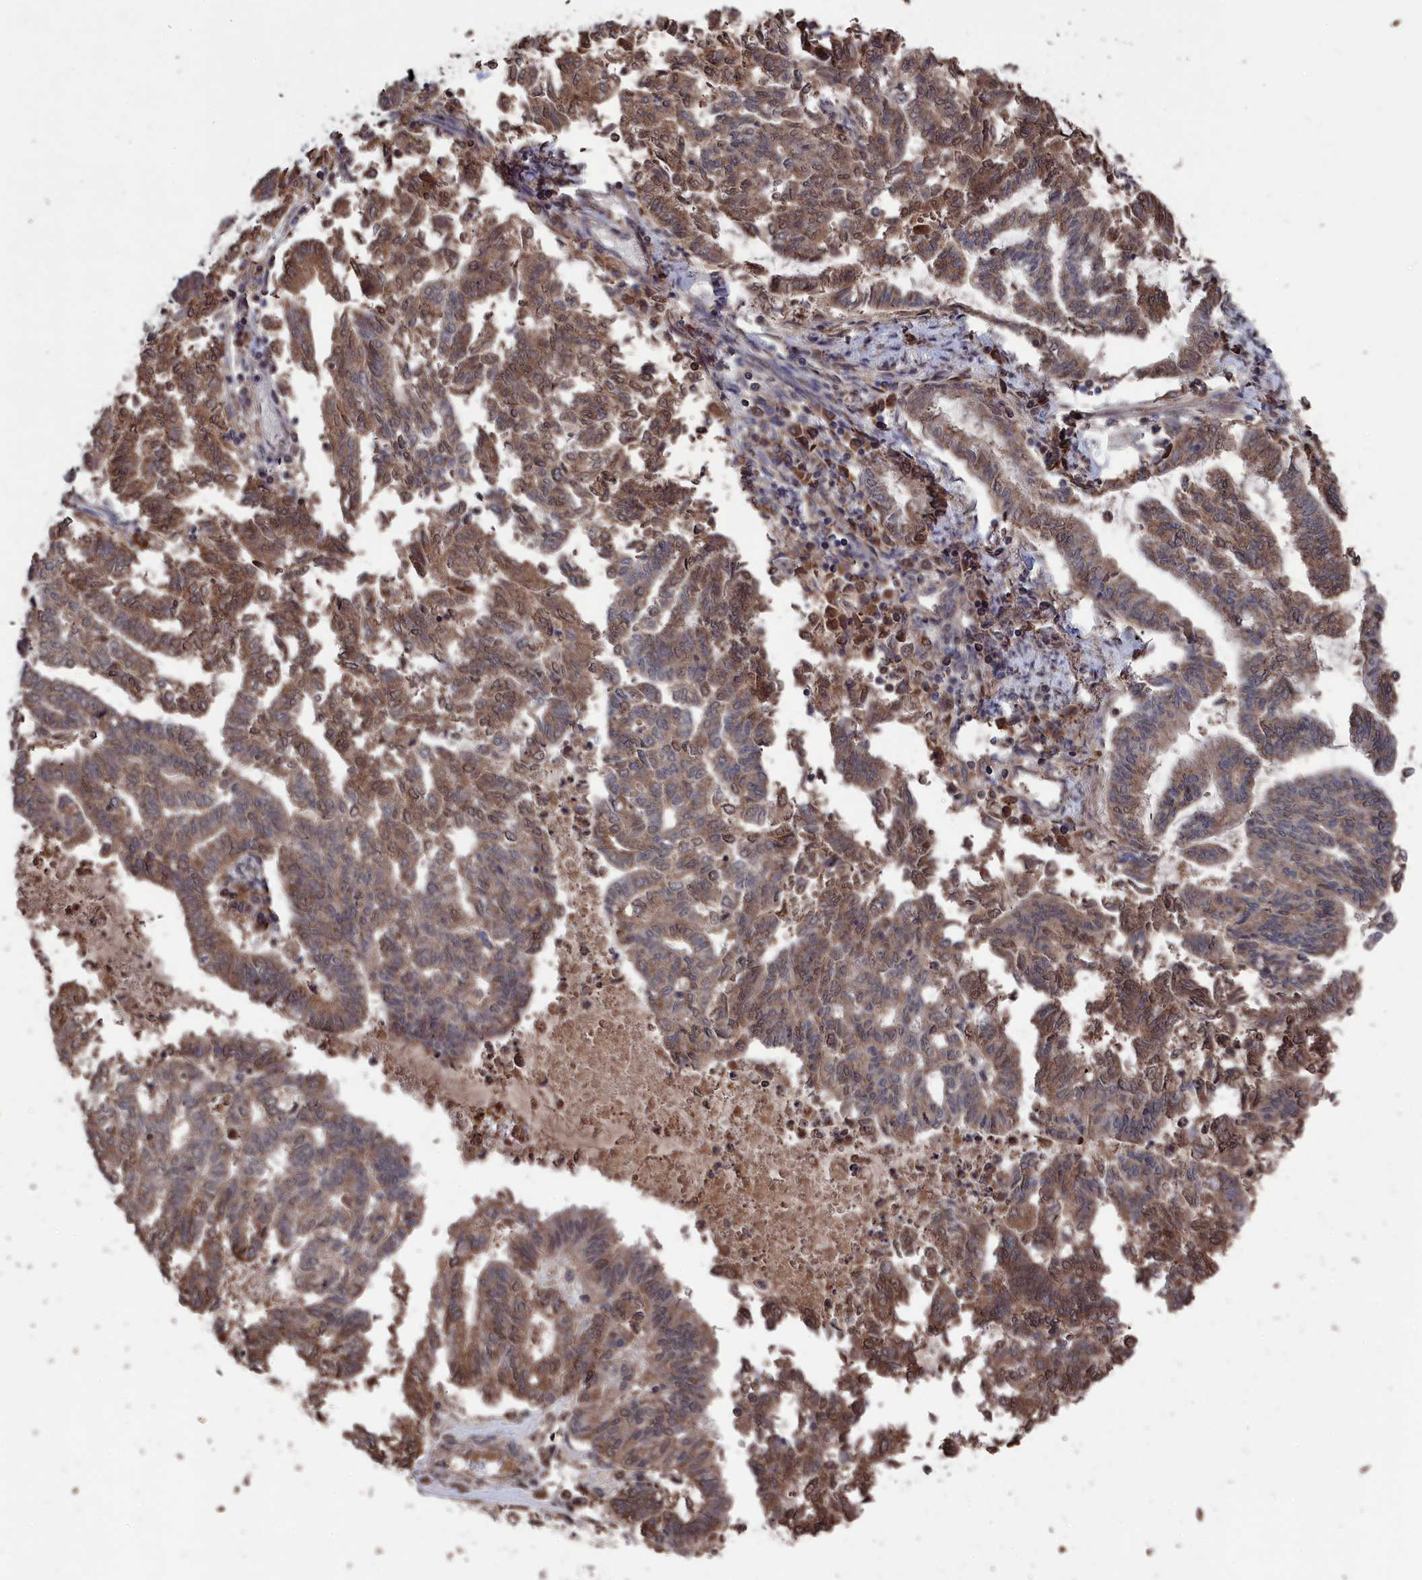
{"staining": {"intensity": "moderate", "quantity": ">75%", "location": "cytoplasmic/membranous,nuclear"}, "tissue": "endometrial cancer", "cell_type": "Tumor cells", "image_type": "cancer", "snomed": [{"axis": "morphology", "description": "Adenocarcinoma, NOS"}, {"axis": "topography", "description": "Endometrium"}], "caption": "Immunohistochemistry (IHC) (DAB) staining of human adenocarcinoma (endometrial) reveals moderate cytoplasmic/membranous and nuclear protein positivity in about >75% of tumor cells. The staining is performed using DAB (3,3'-diaminobenzidine) brown chromogen to label protein expression. The nuclei are counter-stained blue using hematoxylin.", "gene": "CEACAM21", "patient": {"sex": "female", "age": 79}}